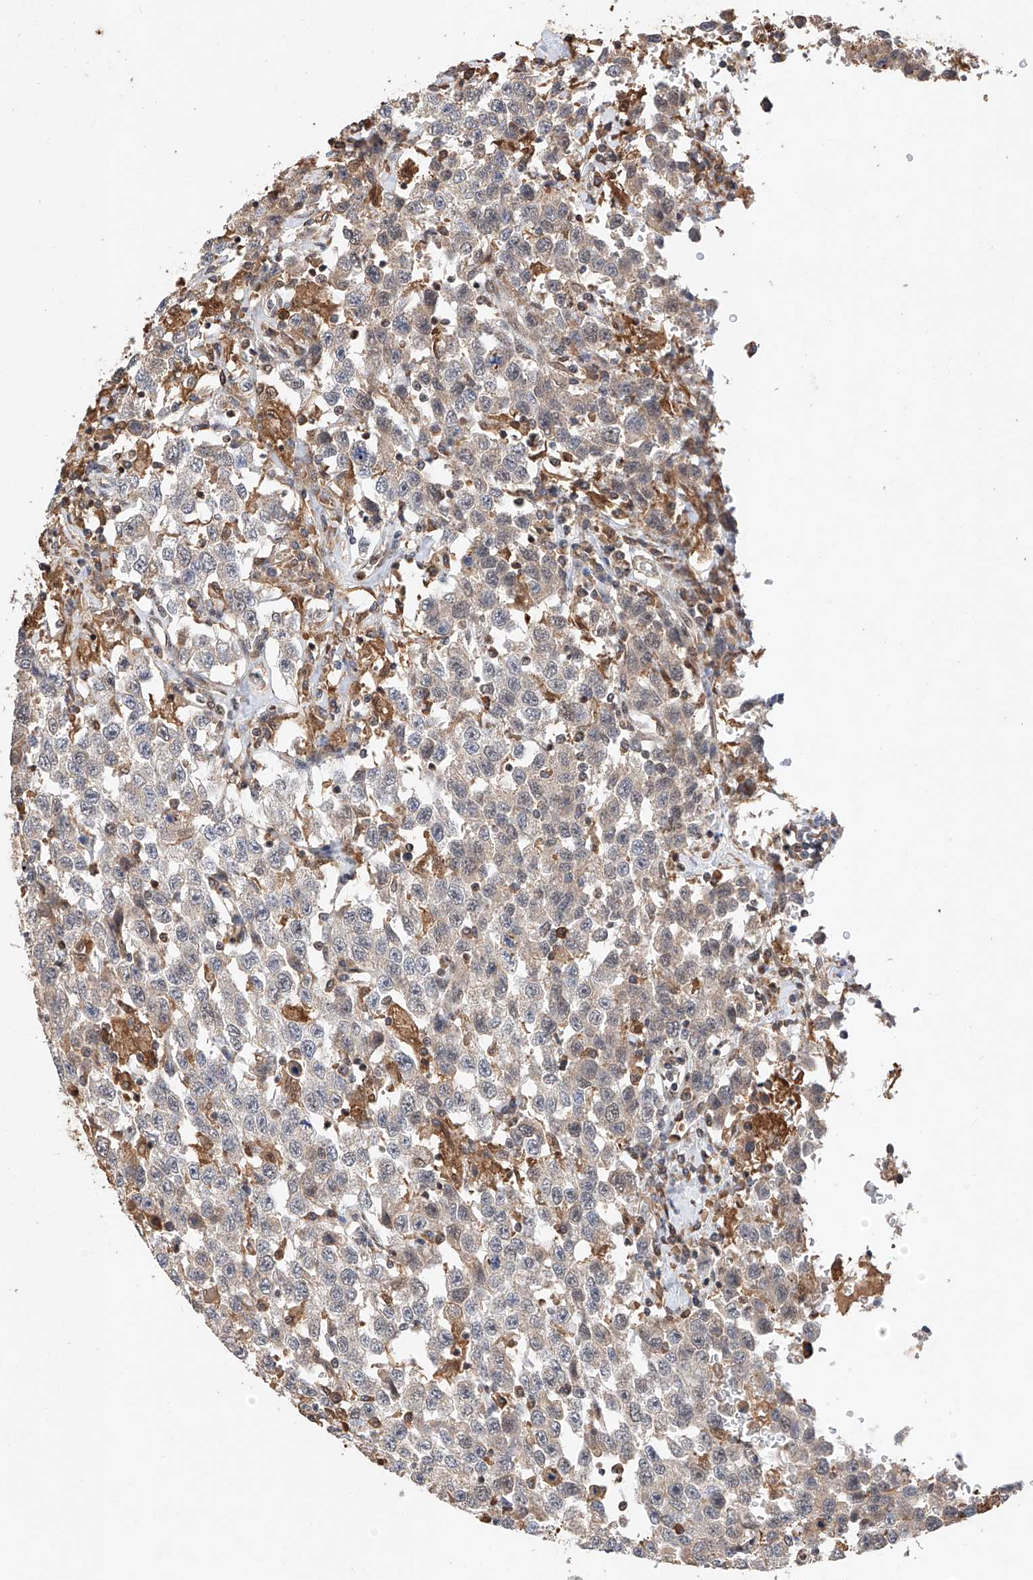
{"staining": {"intensity": "negative", "quantity": "none", "location": "none"}, "tissue": "testis cancer", "cell_type": "Tumor cells", "image_type": "cancer", "snomed": [{"axis": "morphology", "description": "Seminoma, NOS"}, {"axis": "topography", "description": "Testis"}], "caption": "Tumor cells are negative for brown protein staining in testis cancer.", "gene": "RILPL2", "patient": {"sex": "male", "age": 41}}